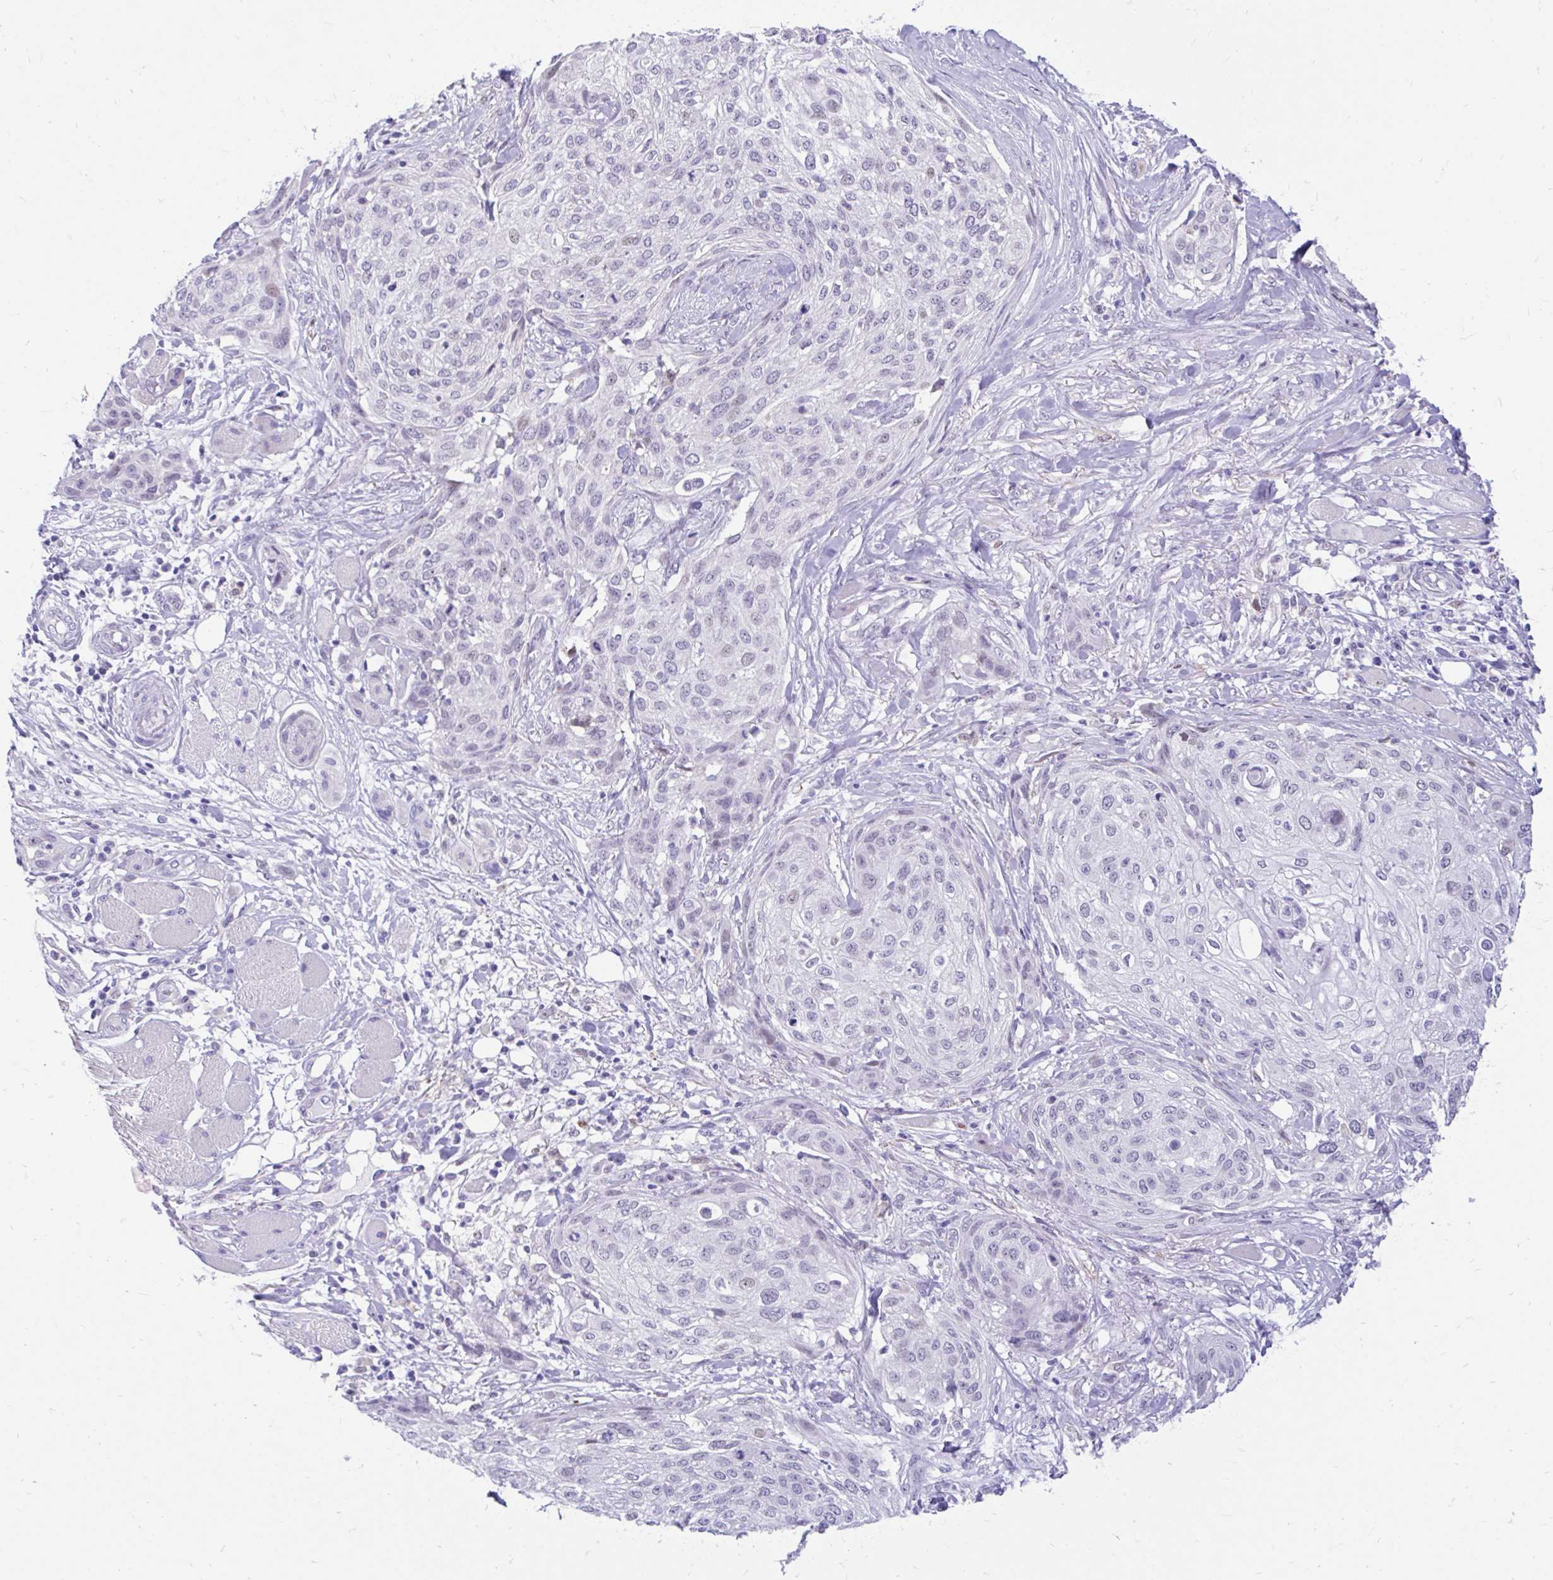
{"staining": {"intensity": "negative", "quantity": "none", "location": "none"}, "tissue": "skin cancer", "cell_type": "Tumor cells", "image_type": "cancer", "snomed": [{"axis": "morphology", "description": "Squamous cell carcinoma, NOS"}, {"axis": "topography", "description": "Skin"}], "caption": "This is an immunohistochemistry (IHC) micrograph of human skin cancer (squamous cell carcinoma). There is no positivity in tumor cells.", "gene": "GLB1L2", "patient": {"sex": "female", "age": 87}}